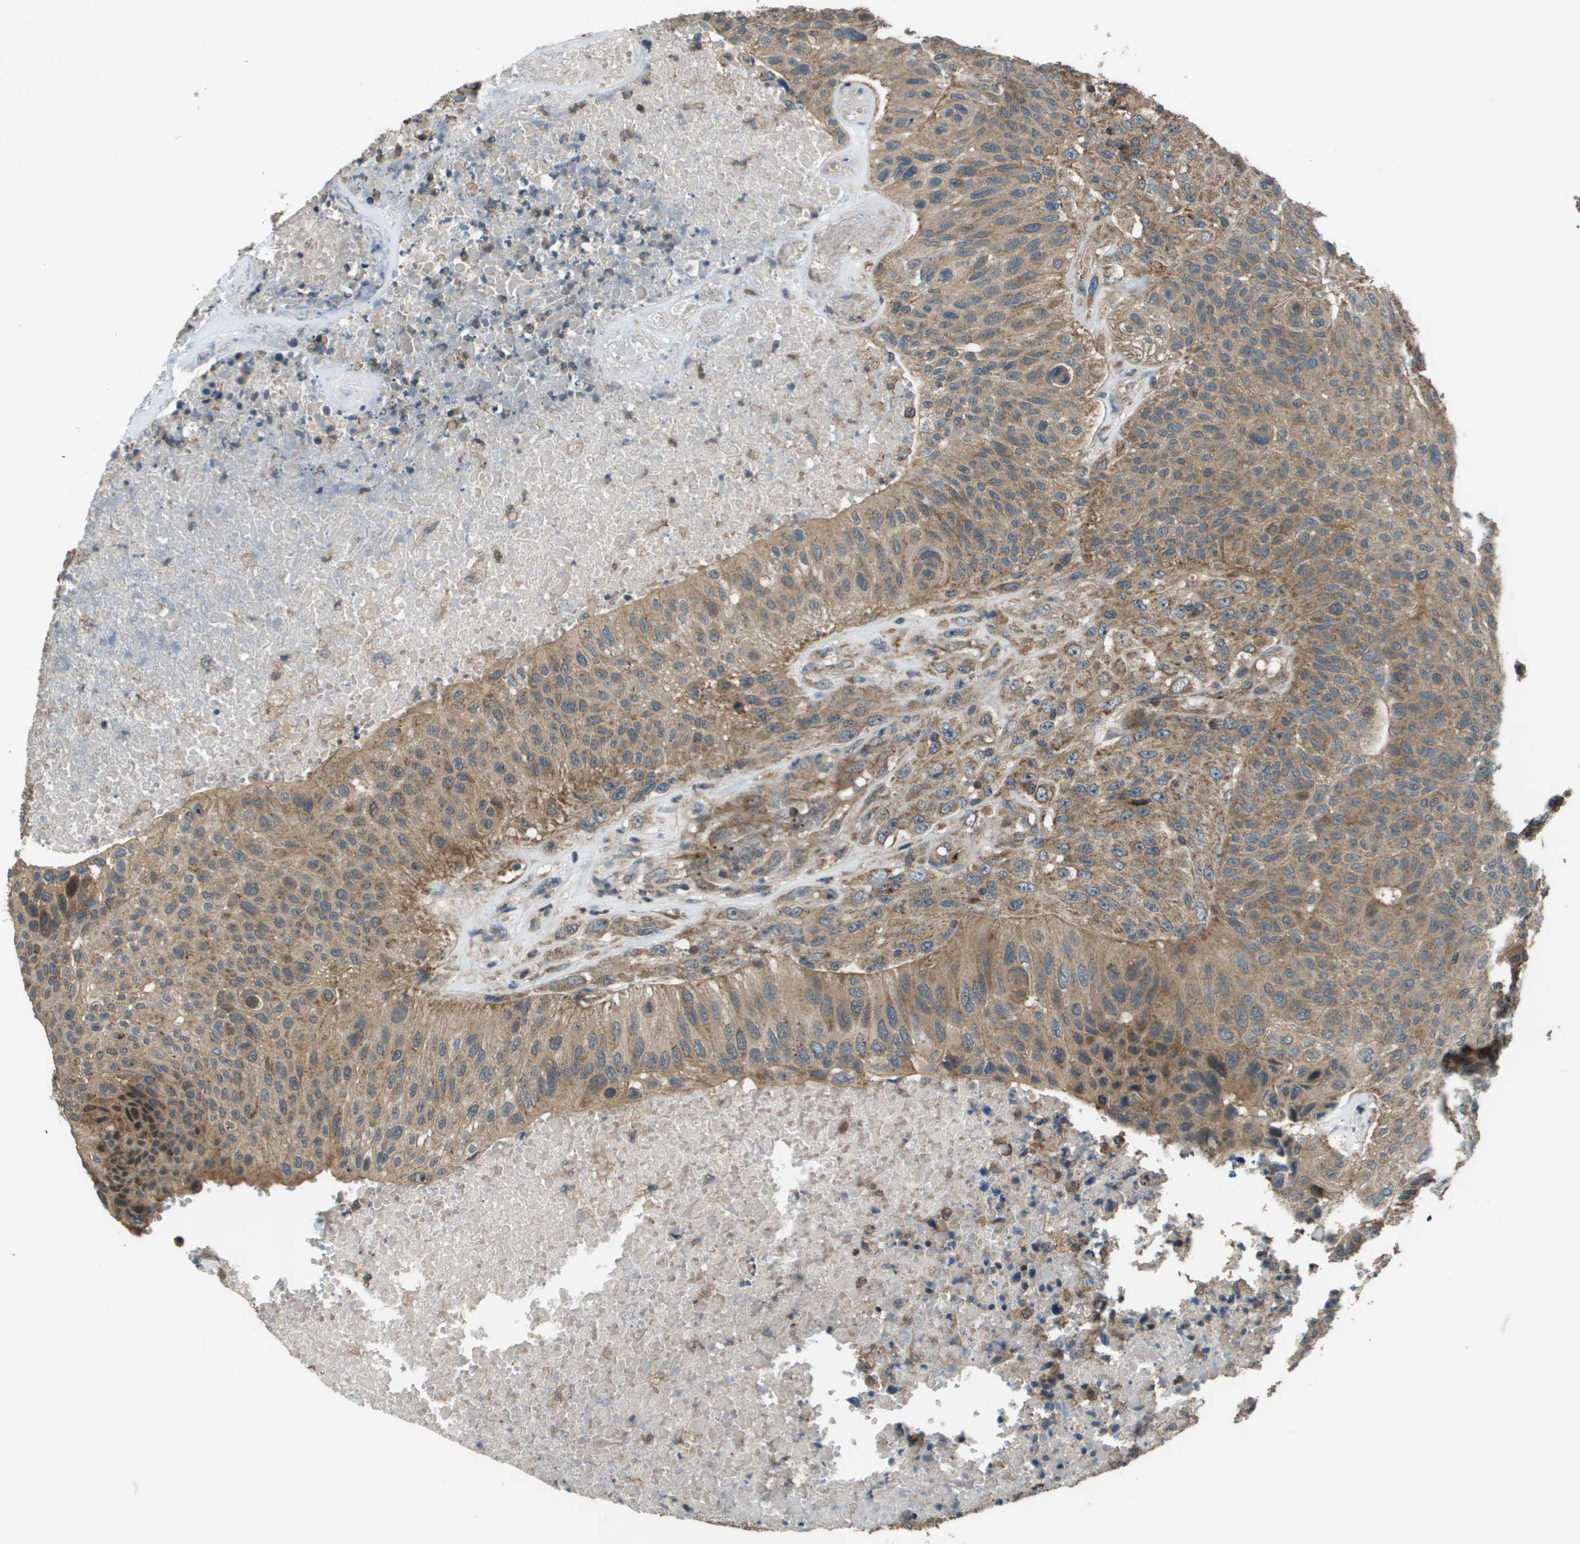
{"staining": {"intensity": "moderate", "quantity": ">75%", "location": "cytoplasmic/membranous"}, "tissue": "urothelial cancer", "cell_type": "Tumor cells", "image_type": "cancer", "snomed": [{"axis": "morphology", "description": "Urothelial carcinoma, High grade"}, {"axis": "topography", "description": "Urinary bladder"}], "caption": "IHC of human high-grade urothelial carcinoma shows medium levels of moderate cytoplasmic/membranous positivity in approximately >75% of tumor cells.", "gene": "PLPBP", "patient": {"sex": "male", "age": 66}}